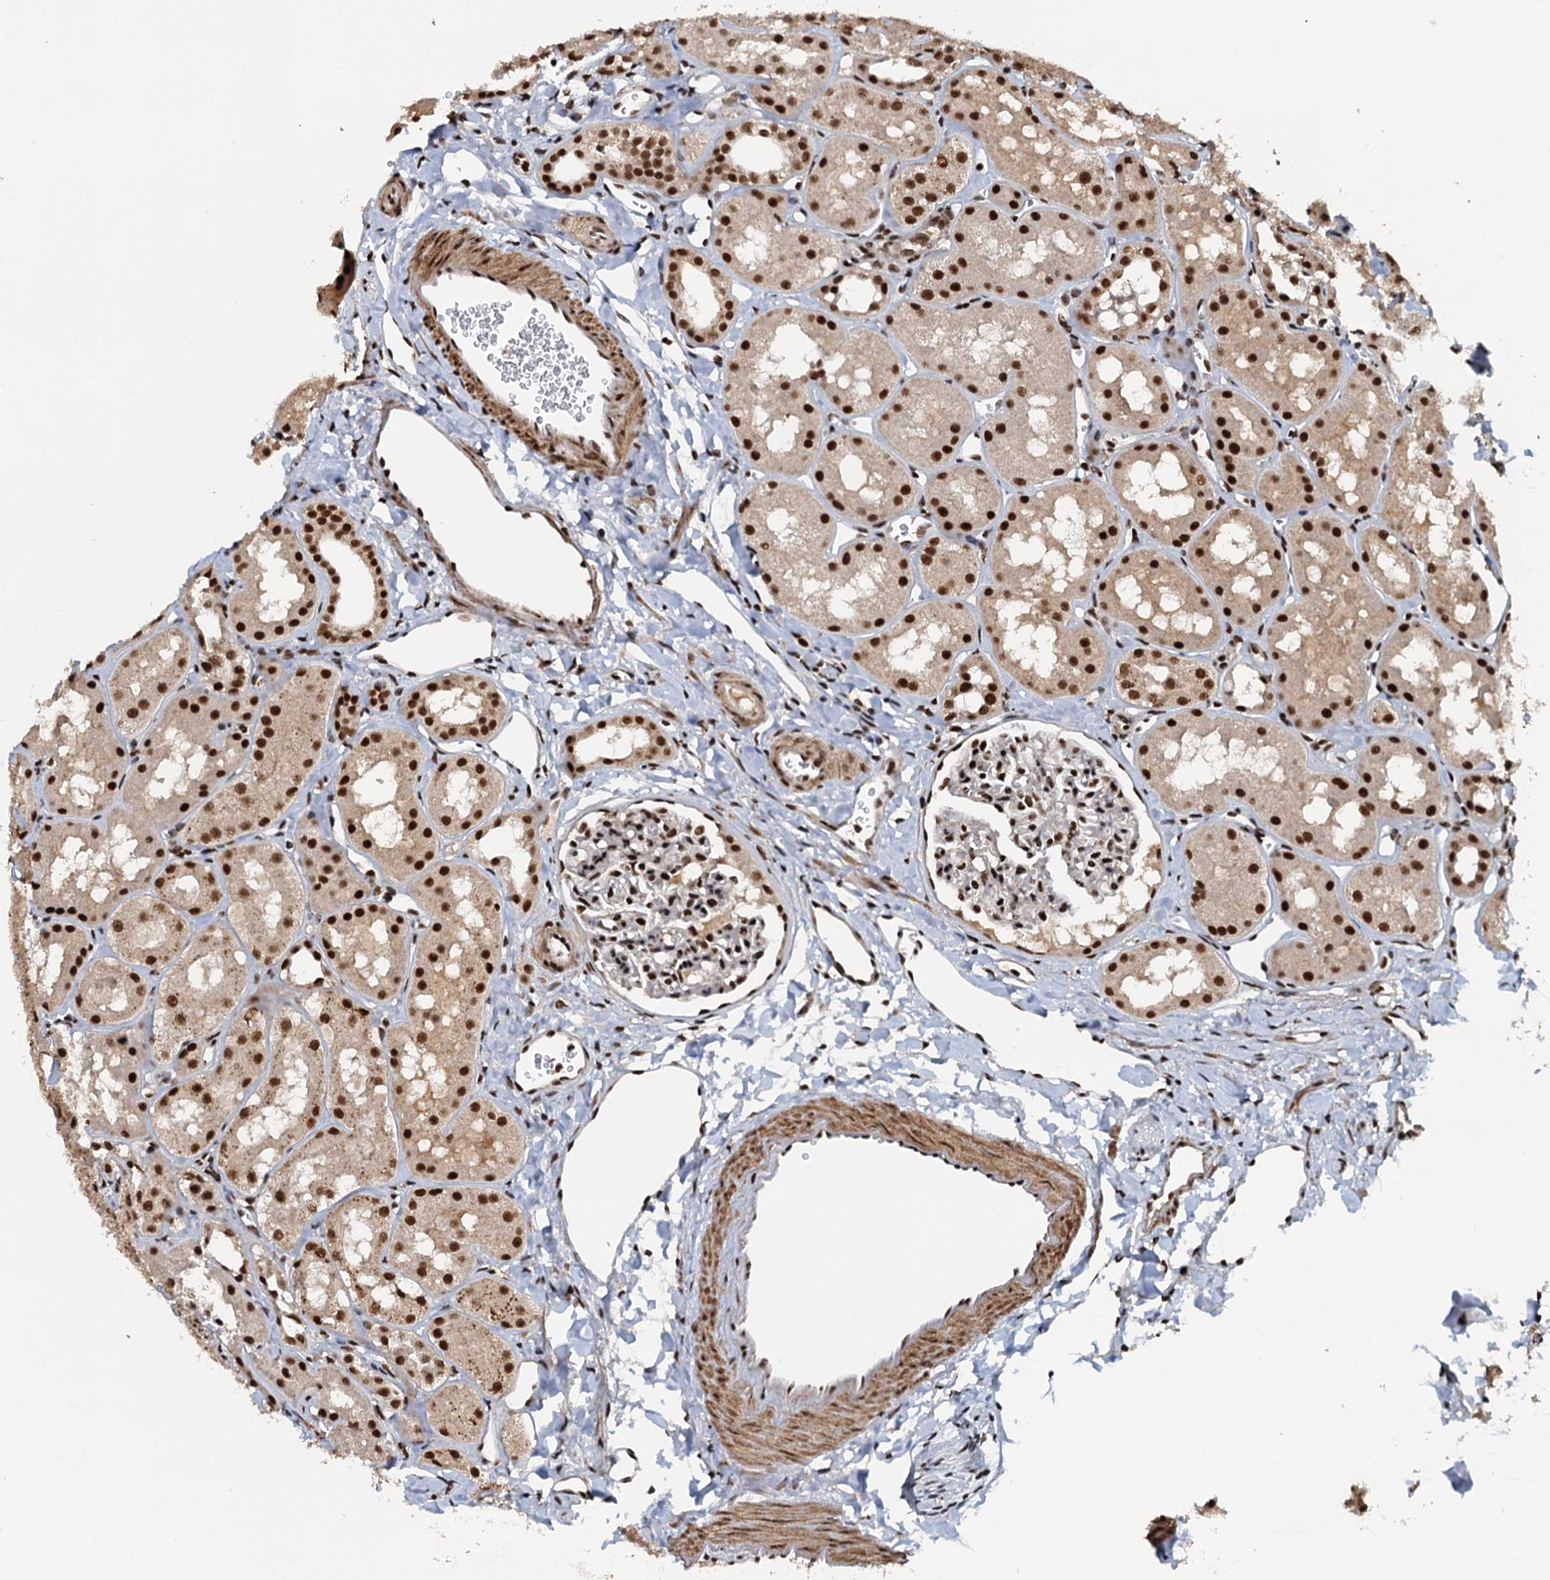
{"staining": {"intensity": "strong", "quantity": ">75%", "location": "nuclear"}, "tissue": "kidney", "cell_type": "Cells in glomeruli", "image_type": "normal", "snomed": [{"axis": "morphology", "description": "Normal tissue, NOS"}, {"axis": "topography", "description": "Kidney"}, {"axis": "topography", "description": "Urinary bladder"}], "caption": "Cells in glomeruli demonstrate high levels of strong nuclear staining in approximately >75% of cells in unremarkable human kidney.", "gene": "ZC3H18", "patient": {"sex": "male", "age": 16}}